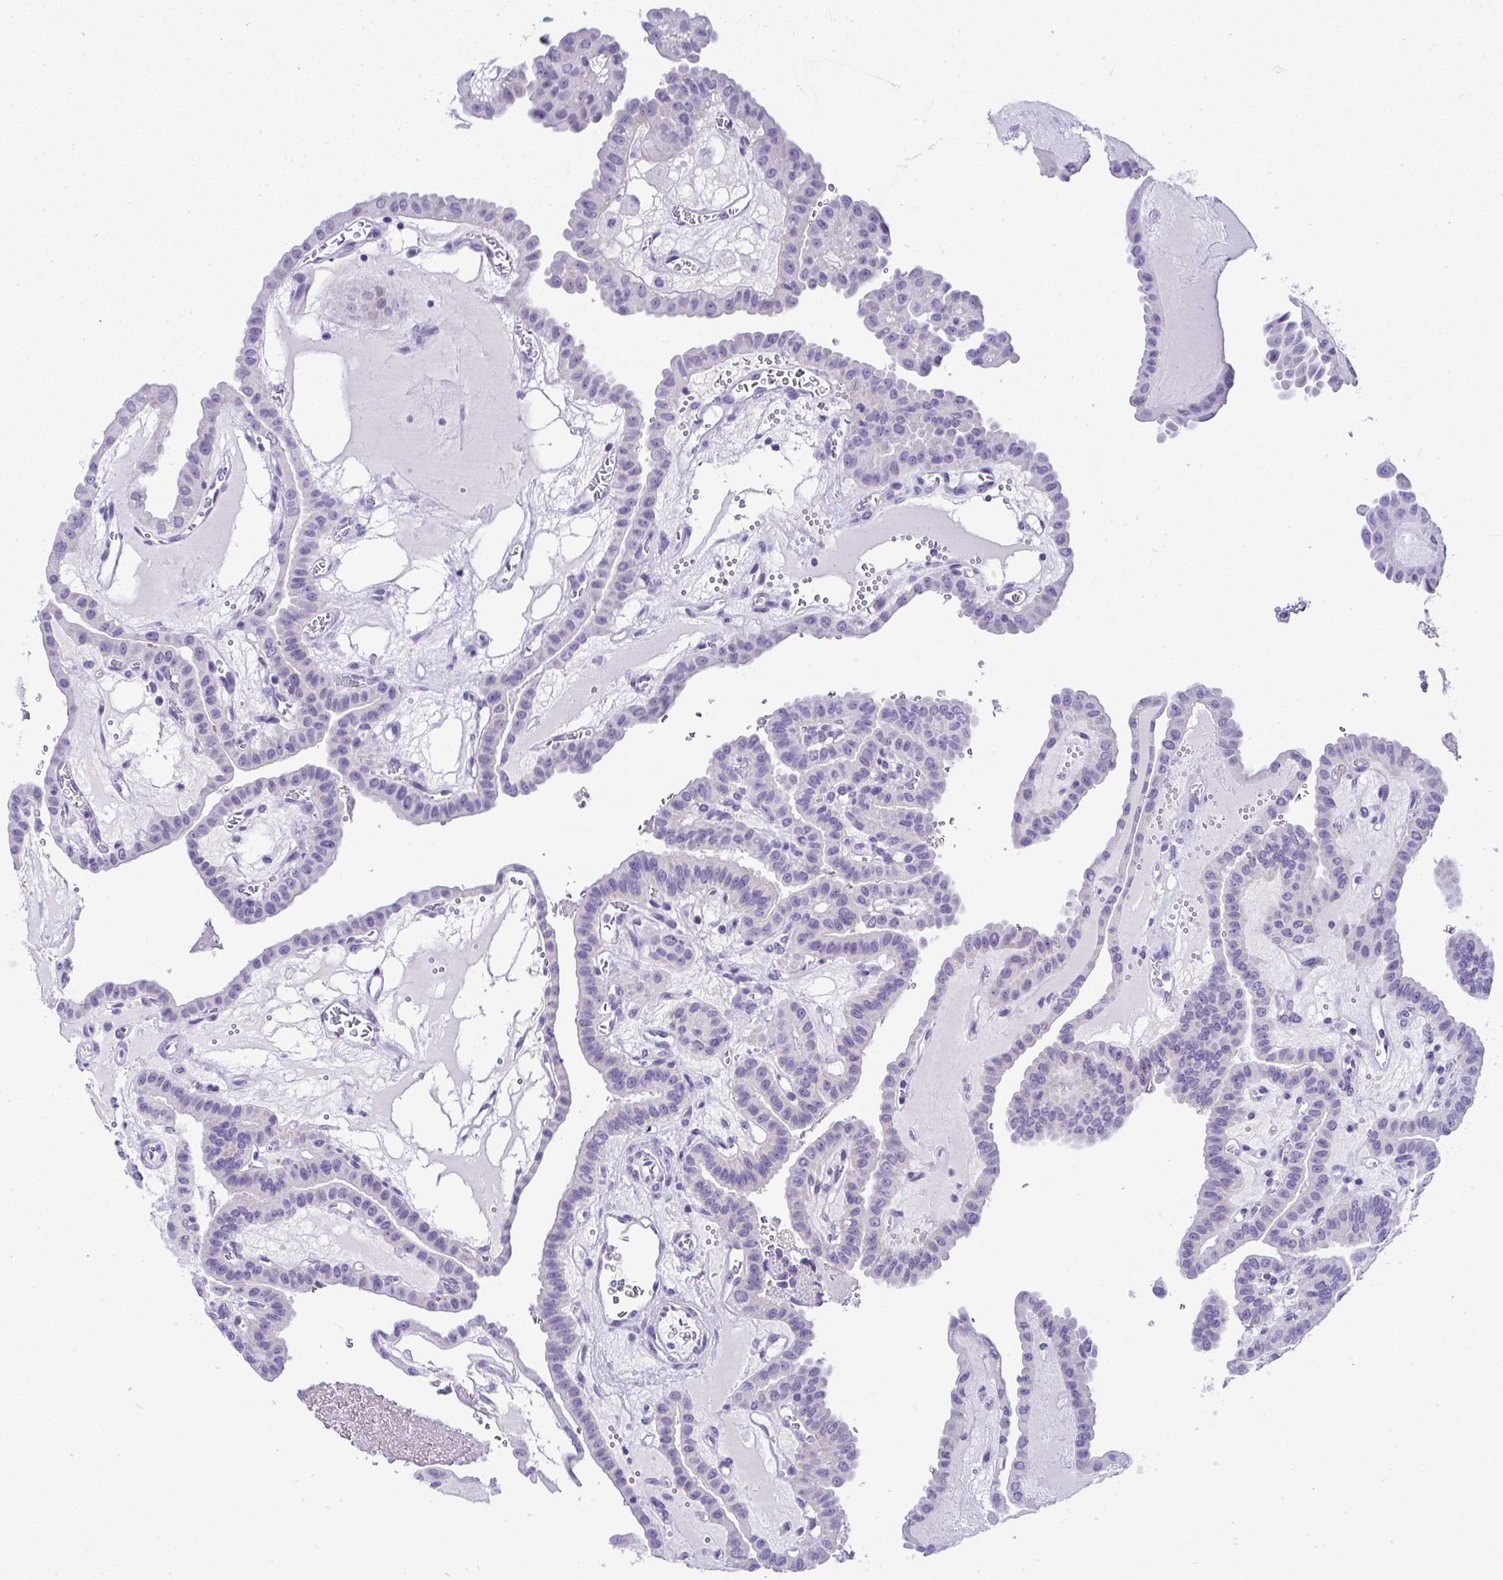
{"staining": {"intensity": "negative", "quantity": "none", "location": "none"}, "tissue": "thyroid cancer", "cell_type": "Tumor cells", "image_type": "cancer", "snomed": [{"axis": "morphology", "description": "Papillary adenocarcinoma, NOS"}, {"axis": "topography", "description": "Thyroid gland"}], "caption": "Tumor cells are negative for brown protein staining in thyroid papillary adenocarcinoma.", "gene": "RNF183", "patient": {"sex": "male", "age": 87}}